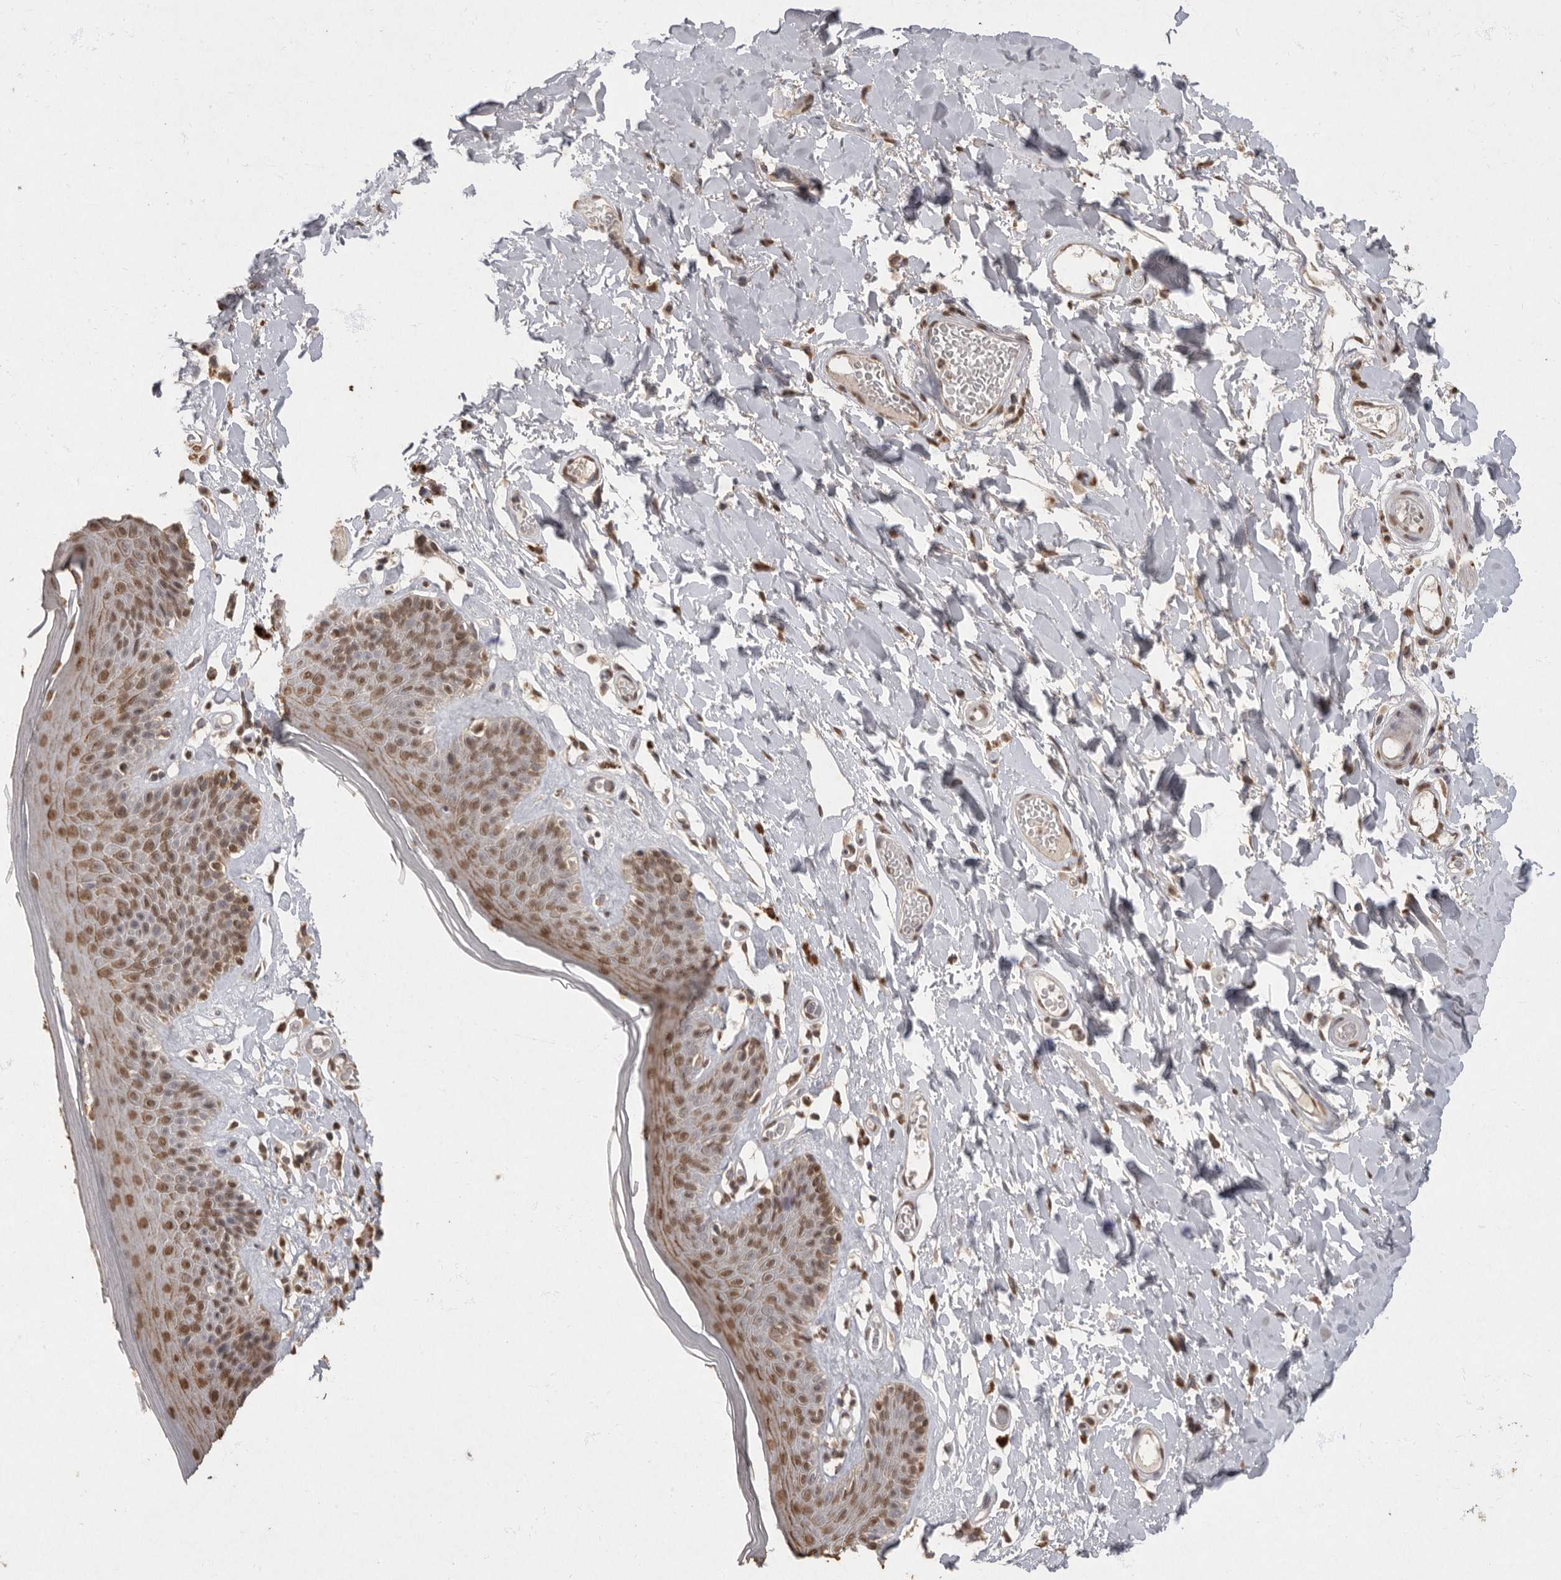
{"staining": {"intensity": "moderate", "quantity": ">75%", "location": "nuclear"}, "tissue": "skin", "cell_type": "Epidermal cells", "image_type": "normal", "snomed": [{"axis": "morphology", "description": "Normal tissue, NOS"}, {"axis": "topography", "description": "Vulva"}], "caption": "This is an image of immunohistochemistry (IHC) staining of unremarkable skin, which shows moderate staining in the nuclear of epidermal cells.", "gene": "NBL1", "patient": {"sex": "female", "age": 73}}